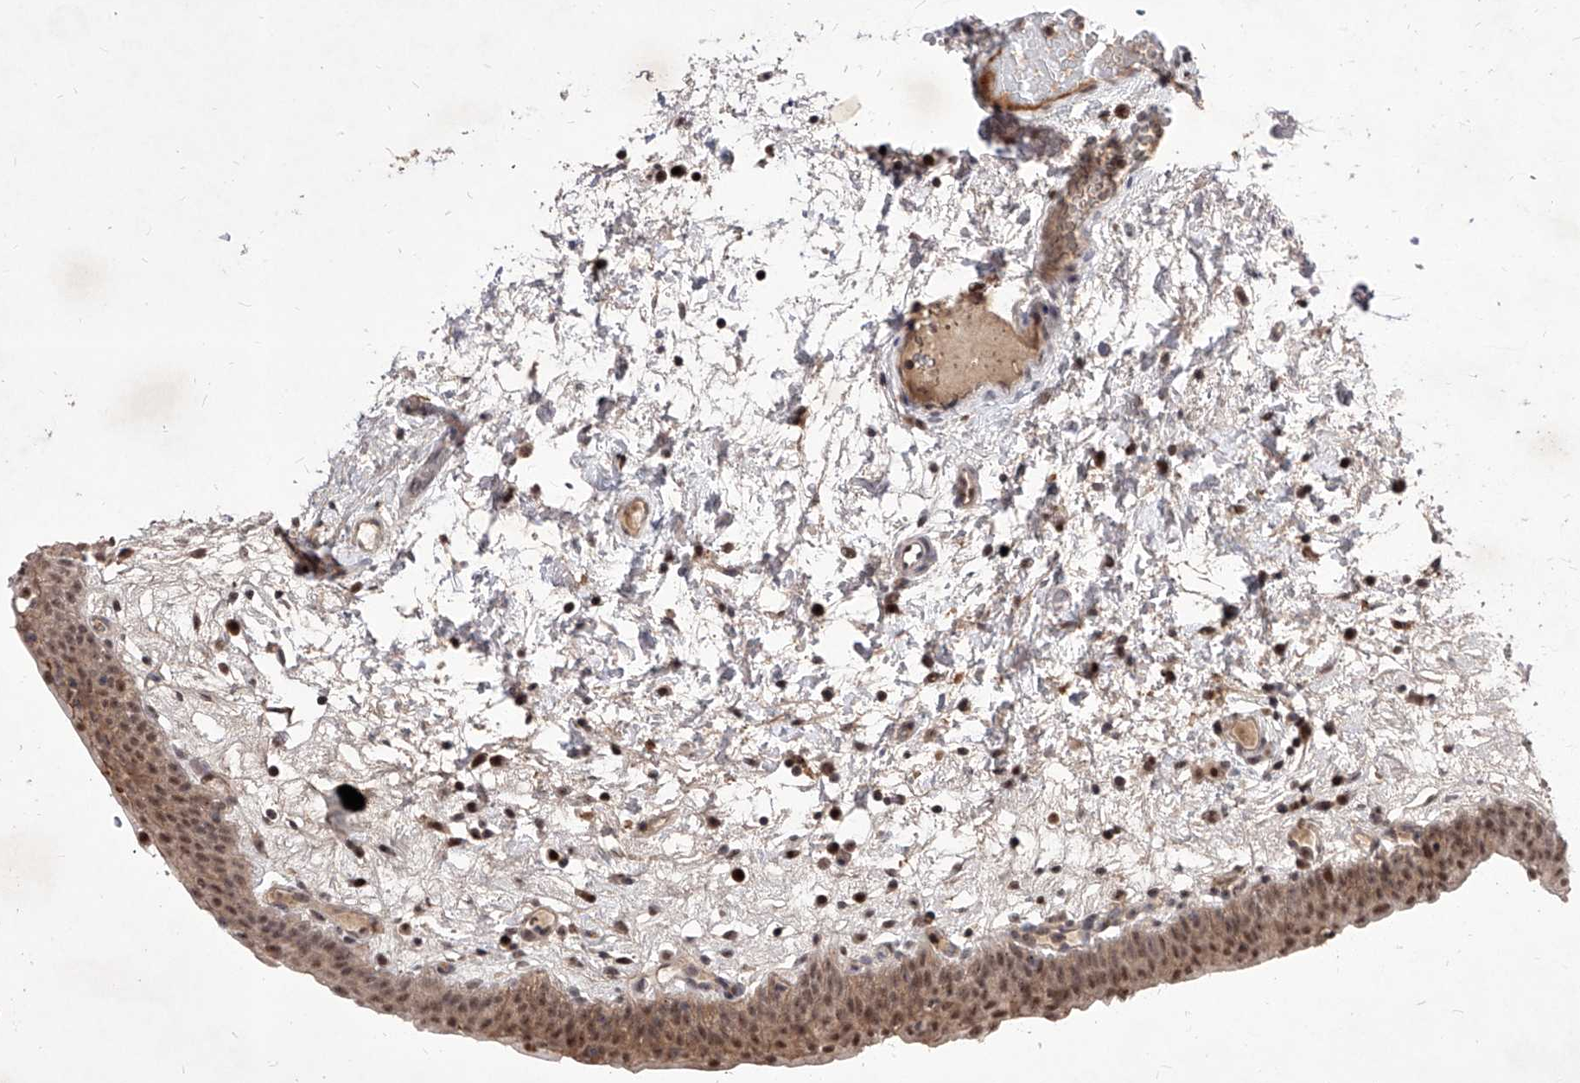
{"staining": {"intensity": "moderate", "quantity": ">75%", "location": "cytoplasmic/membranous,nuclear"}, "tissue": "urinary bladder", "cell_type": "Urothelial cells", "image_type": "normal", "snomed": [{"axis": "morphology", "description": "Normal tissue, NOS"}, {"axis": "topography", "description": "Urinary bladder"}], "caption": "Immunohistochemistry (IHC) of unremarkable urinary bladder exhibits medium levels of moderate cytoplasmic/membranous,nuclear staining in approximately >75% of urothelial cells. (DAB (3,3'-diaminobenzidine) IHC, brown staining for protein, blue staining for nuclei).", "gene": "LGR4", "patient": {"sex": "male", "age": 83}}